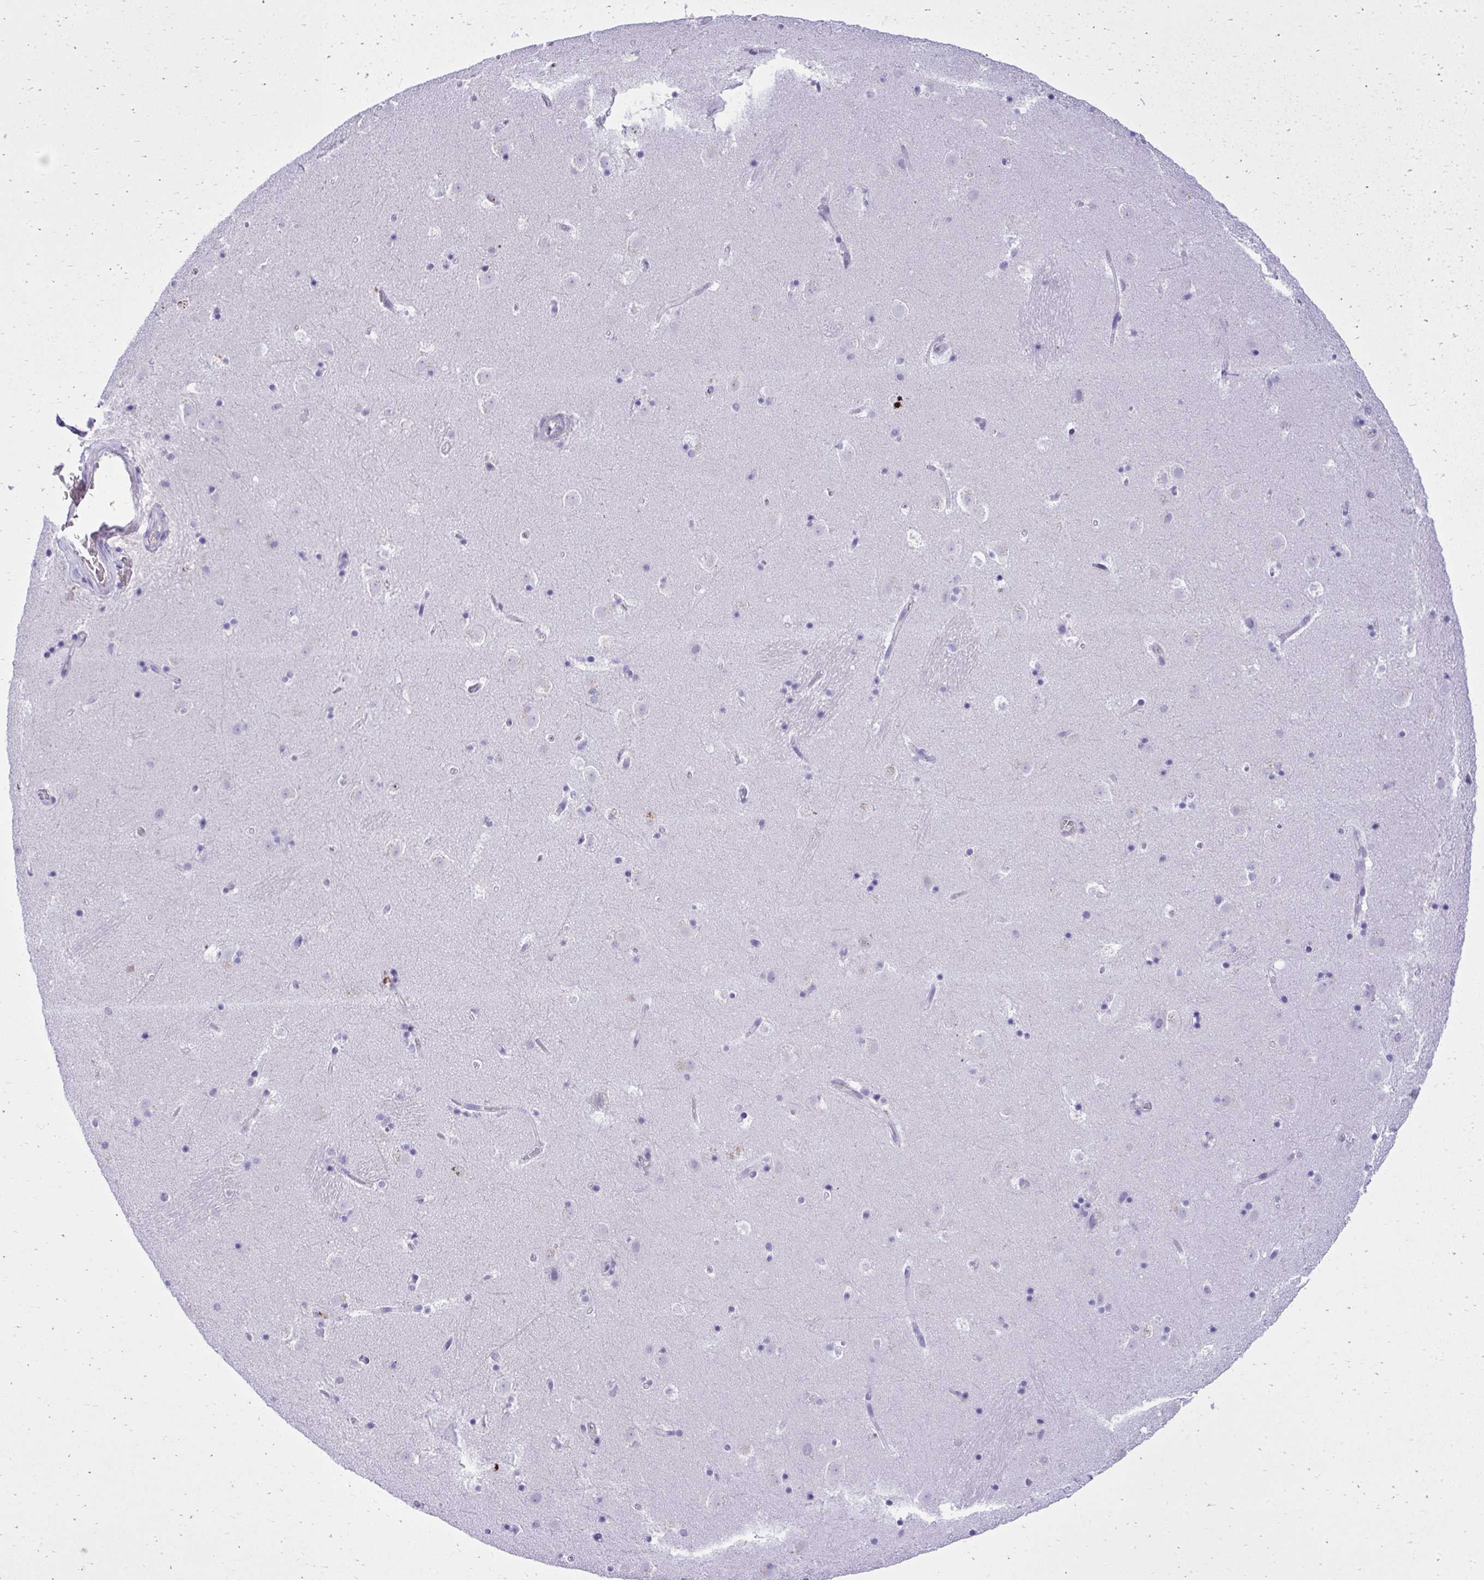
{"staining": {"intensity": "negative", "quantity": "none", "location": "none"}, "tissue": "caudate", "cell_type": "Glial cells", "image_type": "normal", "snomed": [{"axis": "morphology", "description": "Normal tissue, NOS"}, {"axis": "topography", "description": "Lateral ventricle wall"}], "caption": "Photomicrograph shows no significant protein staining in glial cells of unremarkable caudate.", "gene": "ST6GALNAC3", "patient": {"sex": "male", "age": 37}}